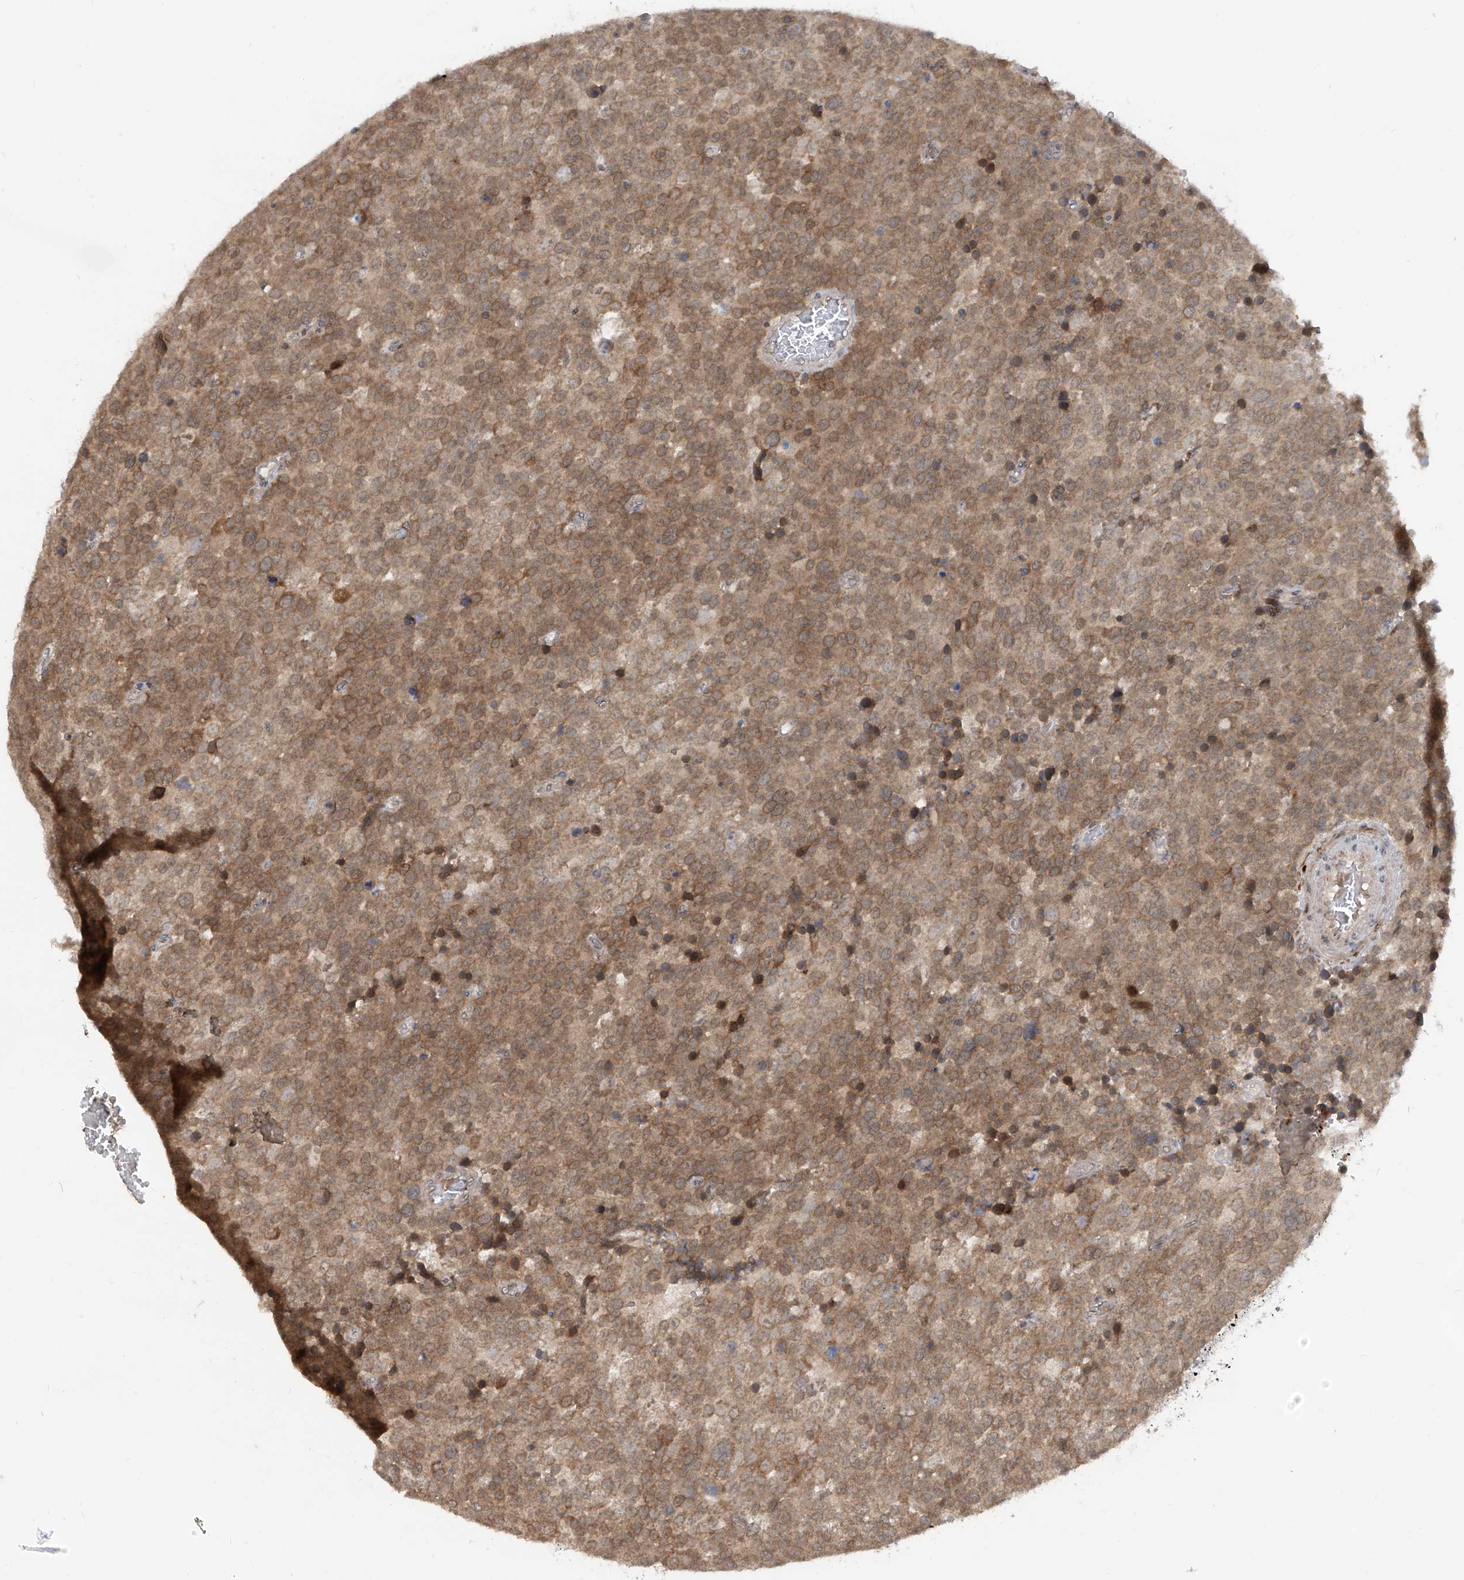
{"staining": {"intensity": "moderate", "quantity": ">75%", "location": "cytoplasmic/membranous"}, "tissue": "testis cancer", "cell_type": "Tumor cells", "image_type": "cancer", "snomed": [{"axis": "morphology", "description": "Seminoma, NOS"}, {"axis": "topography", "description": "Testis"}], "caption": "Immunohistochemical staining of seminoma (testis) reveals moderate cytoplasmic/membranous protein expression in about >75% of tumor cells.", "gene": "LAGE3", "patient": {"sex": "male", "age": 71}}